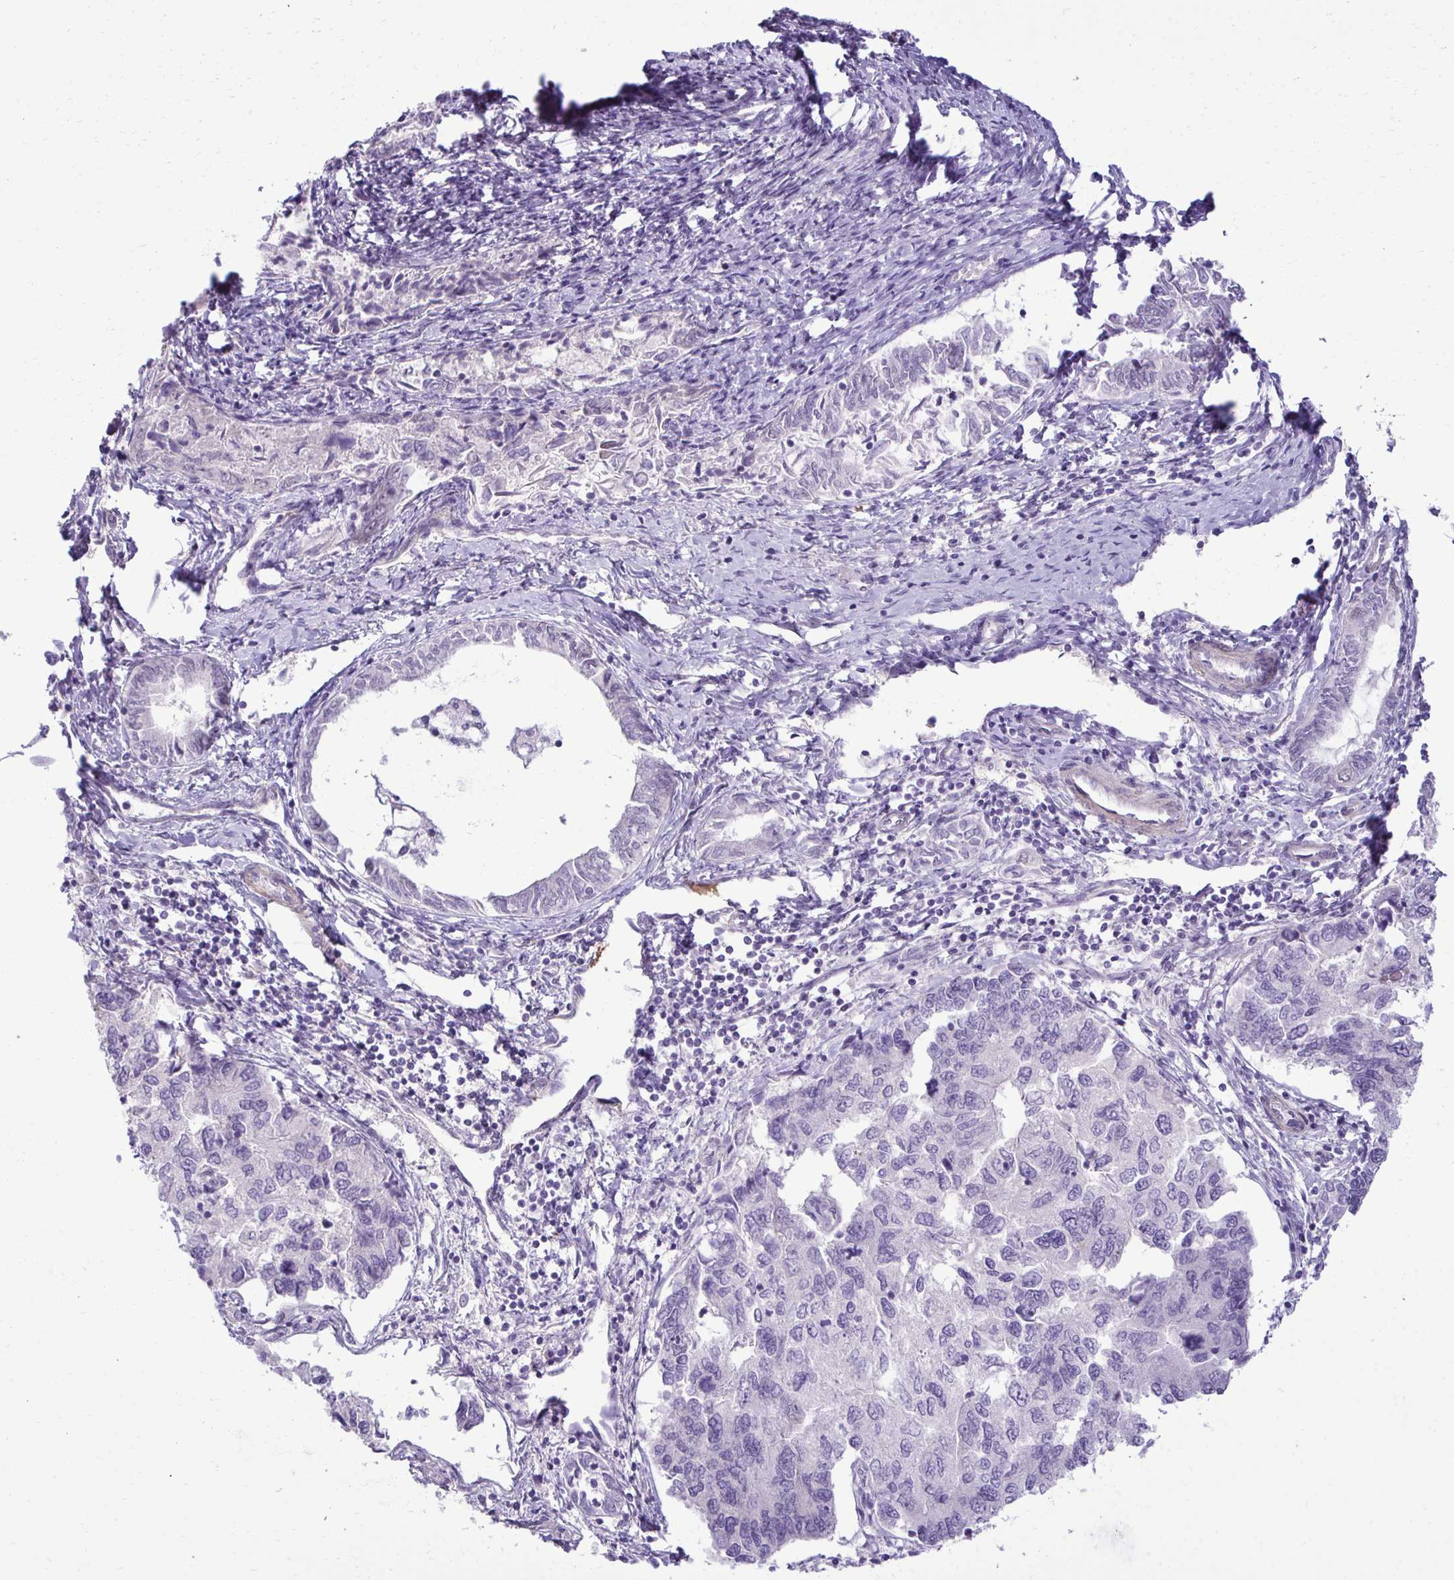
{"staining": {"intensity": "negative", "quantity": "none", "location": "none"}, "tissue": "endometrial cancer", "cell_type": "Tumor cells", "image_type": "cancer", "snomed": [{"axis": "morphology", "description": "Carcinoma, NOS"}, {"axis": "topography", "description": "Uterus"}], "caption": "Immunohistochemical staining of endometrial cancer demonstrates no significant positivity in tumor cells. Nuclei are stained in blue.", "gene": "SLC30A3", "patient": {"sex": "female", "age": 76}}